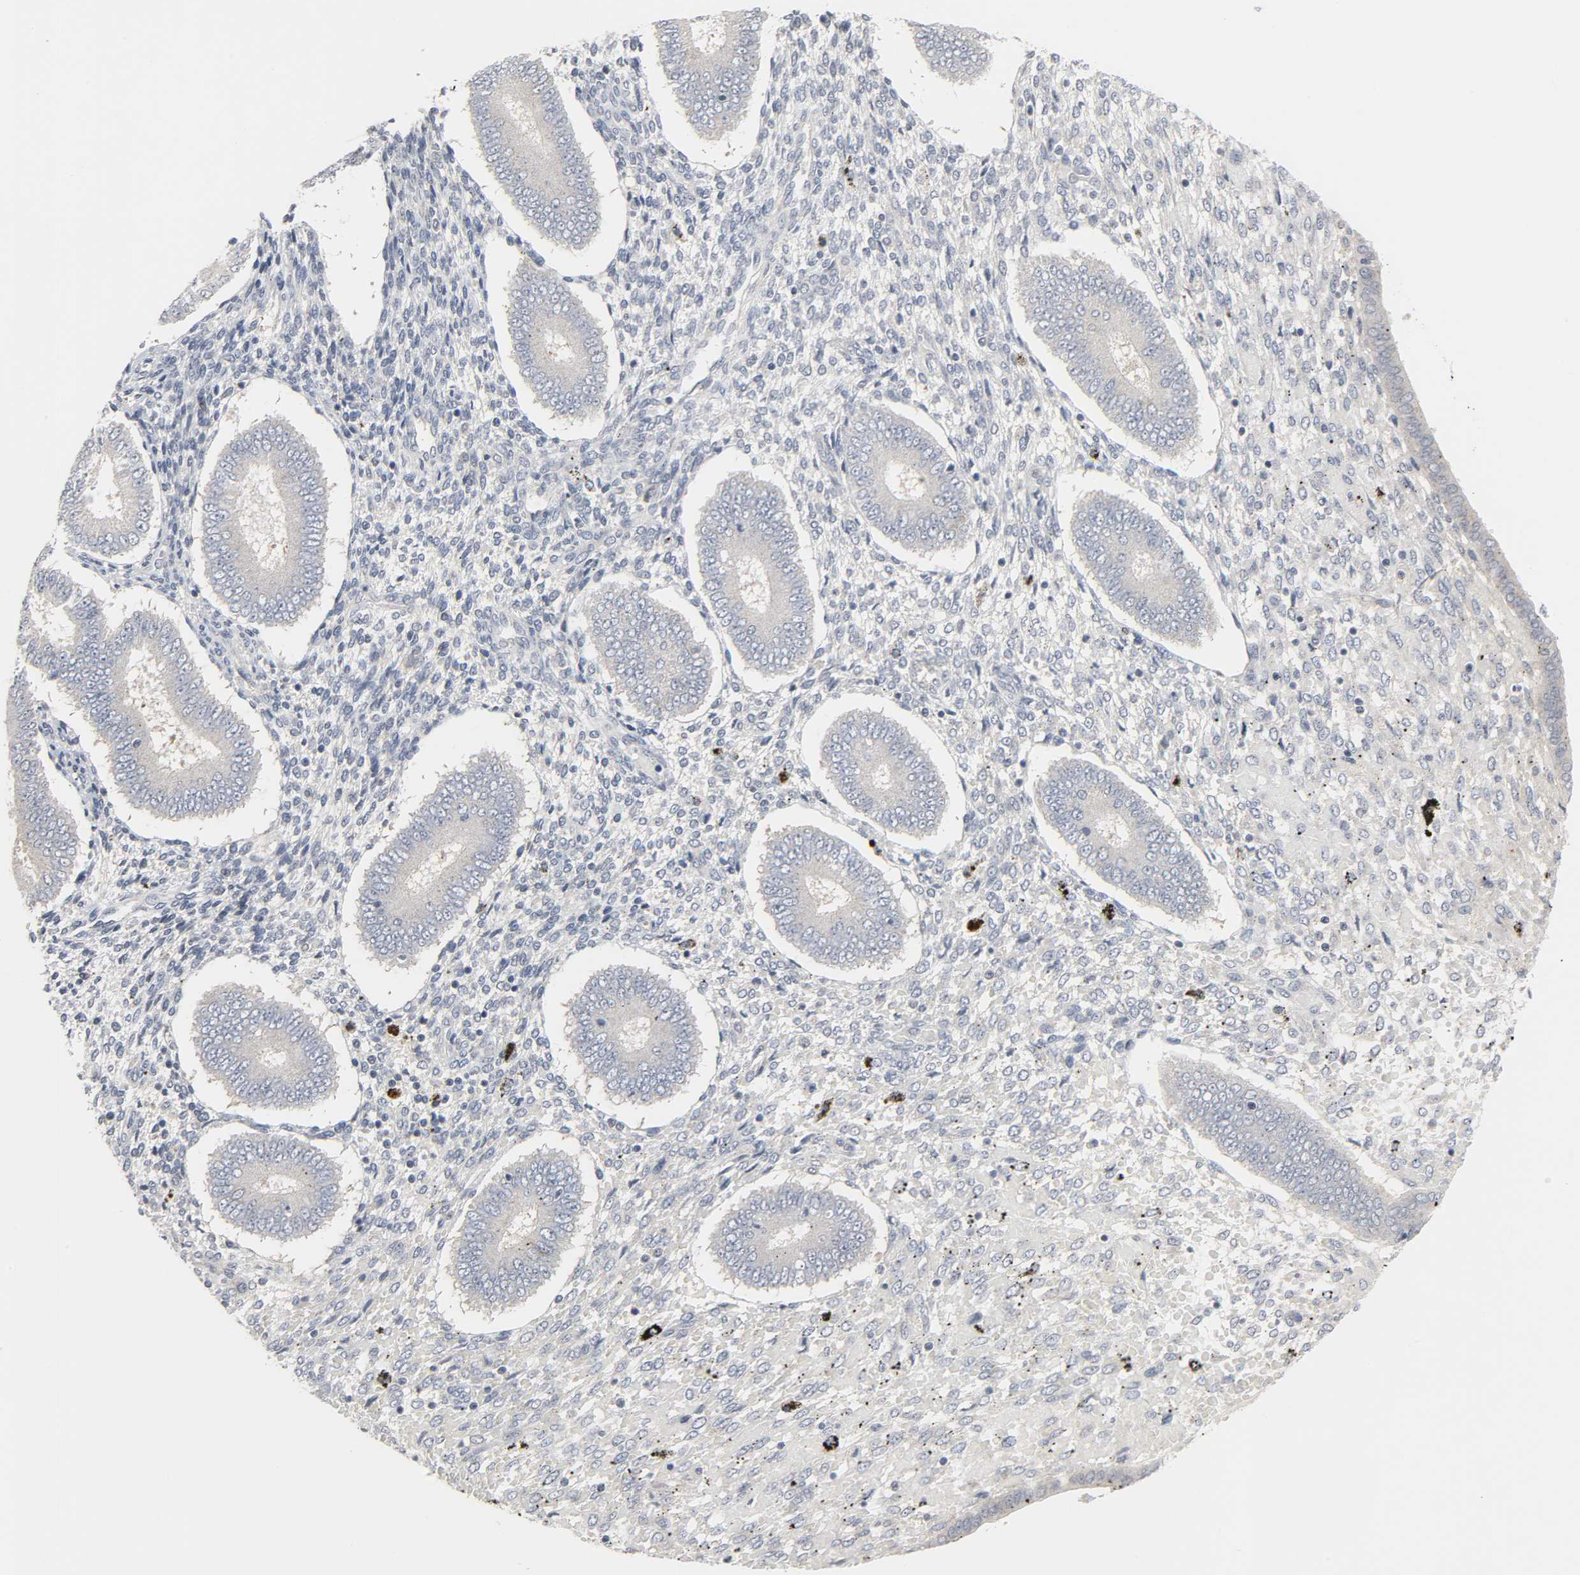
{"staining": {"intensity": "negative", "quantity": "none", "location": "none"}, "tissue": "endometrium", "cell_type": "Cells in endometrial stroma", "image_type": "normal", "snomed": [{"axis": "morphology", "description": "Normal tissue, NOS"}, {"axis": "topography", "description": "Endometrium"}], "caption": "This is an immunohistochemistry photomicrograph of unremarkable endometrium. There is no staining in cells in endometrial stroma.", "gene": "CLIP1", "patient": {"sex": "female", "age": 42}}